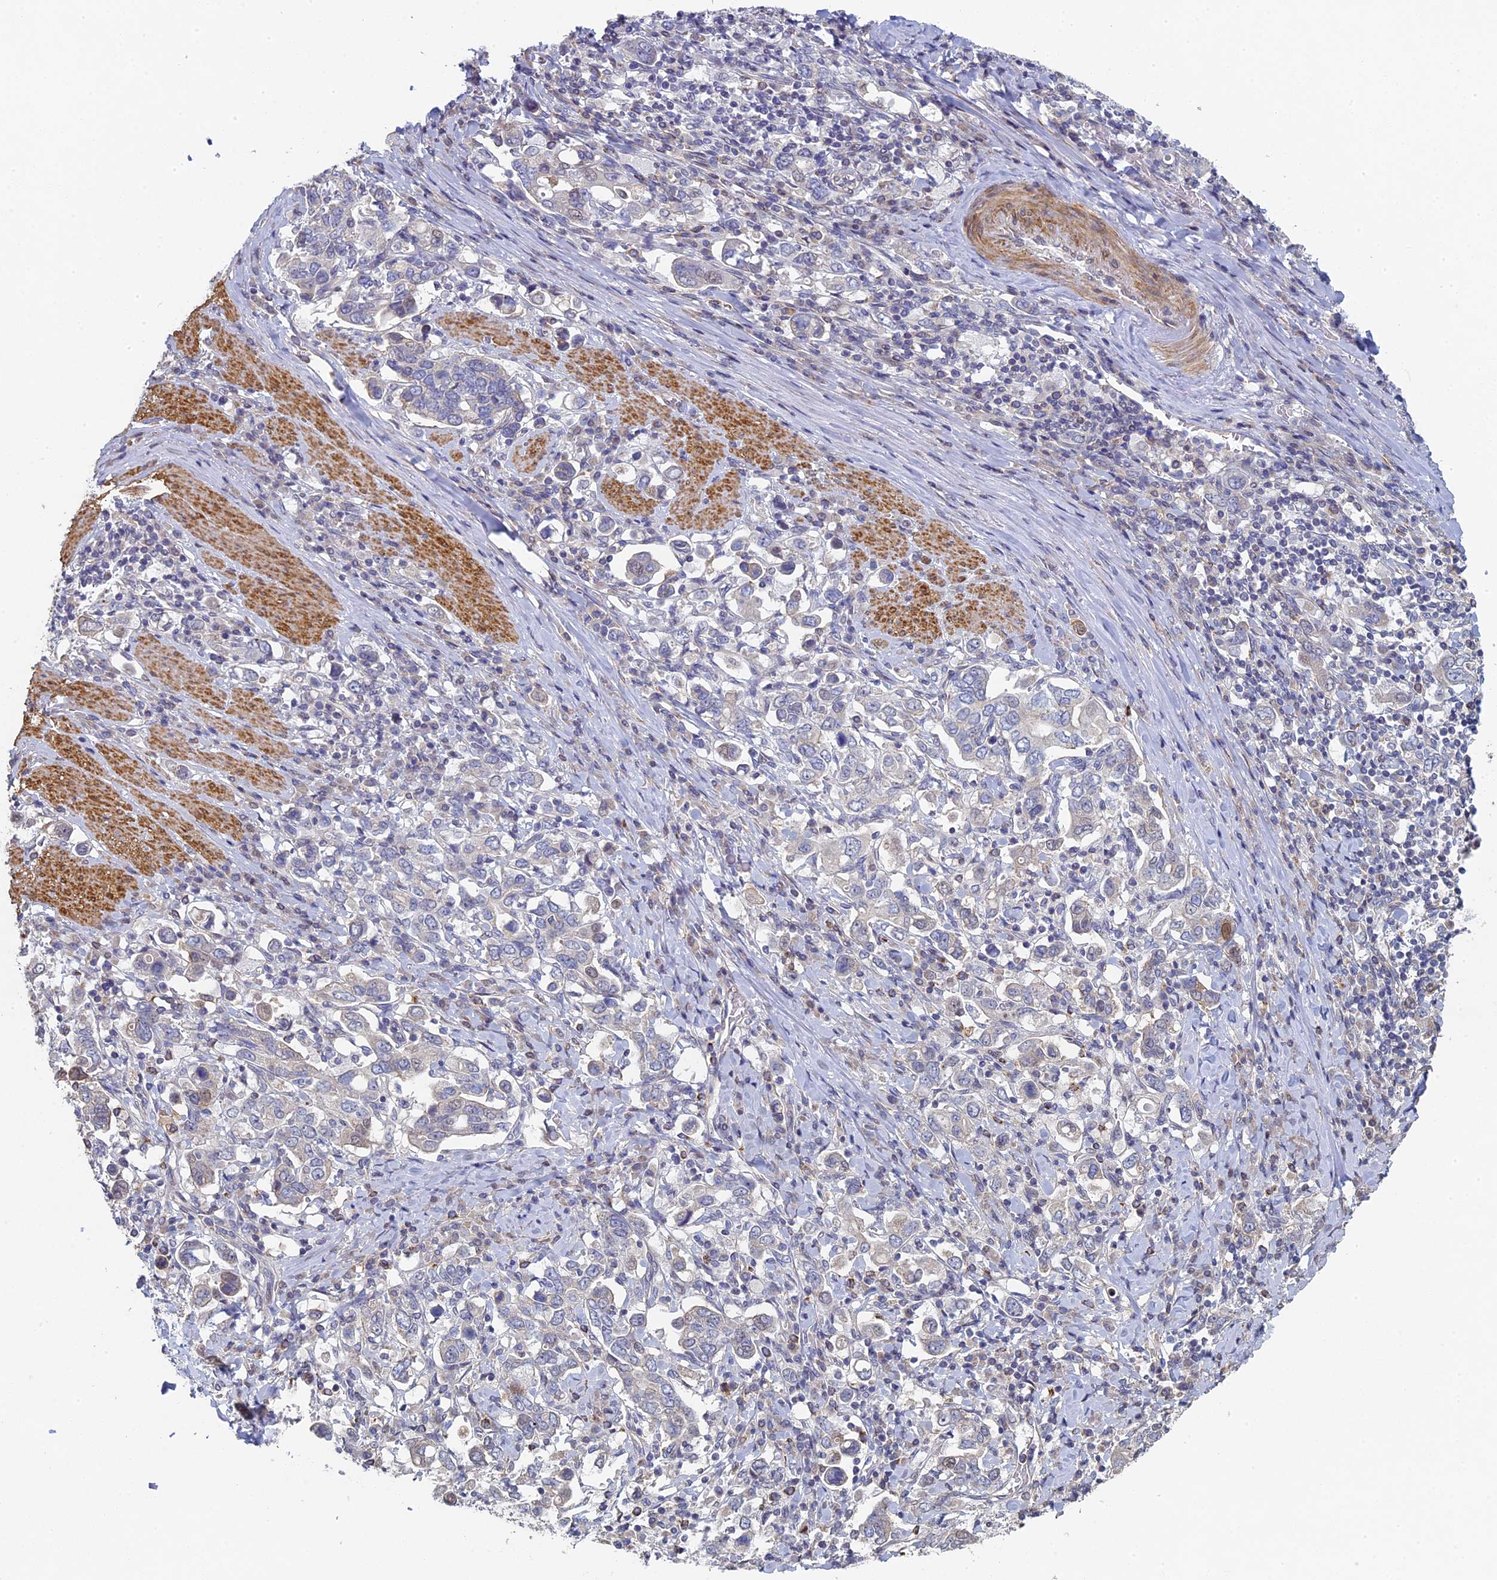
{"staining": {"intensity": "negative", "quantity": "none", "location": "none"}, "tissue": "stomach cancer", "cell_type": "Tumor cells", "image_type": "cancer", "snomed": [{"axis": "morphology", "description": "Adenocarcinoma, NOS"}, {"axis": "topography", "description": "Stomach, upper"}], "caption": "This is an IHC photomicrograph of stomach adenocarcinoma. There is no expression in tumor cells.", "gene": "DIXDC1", "patient": {"sex": "male", "age": 62}}